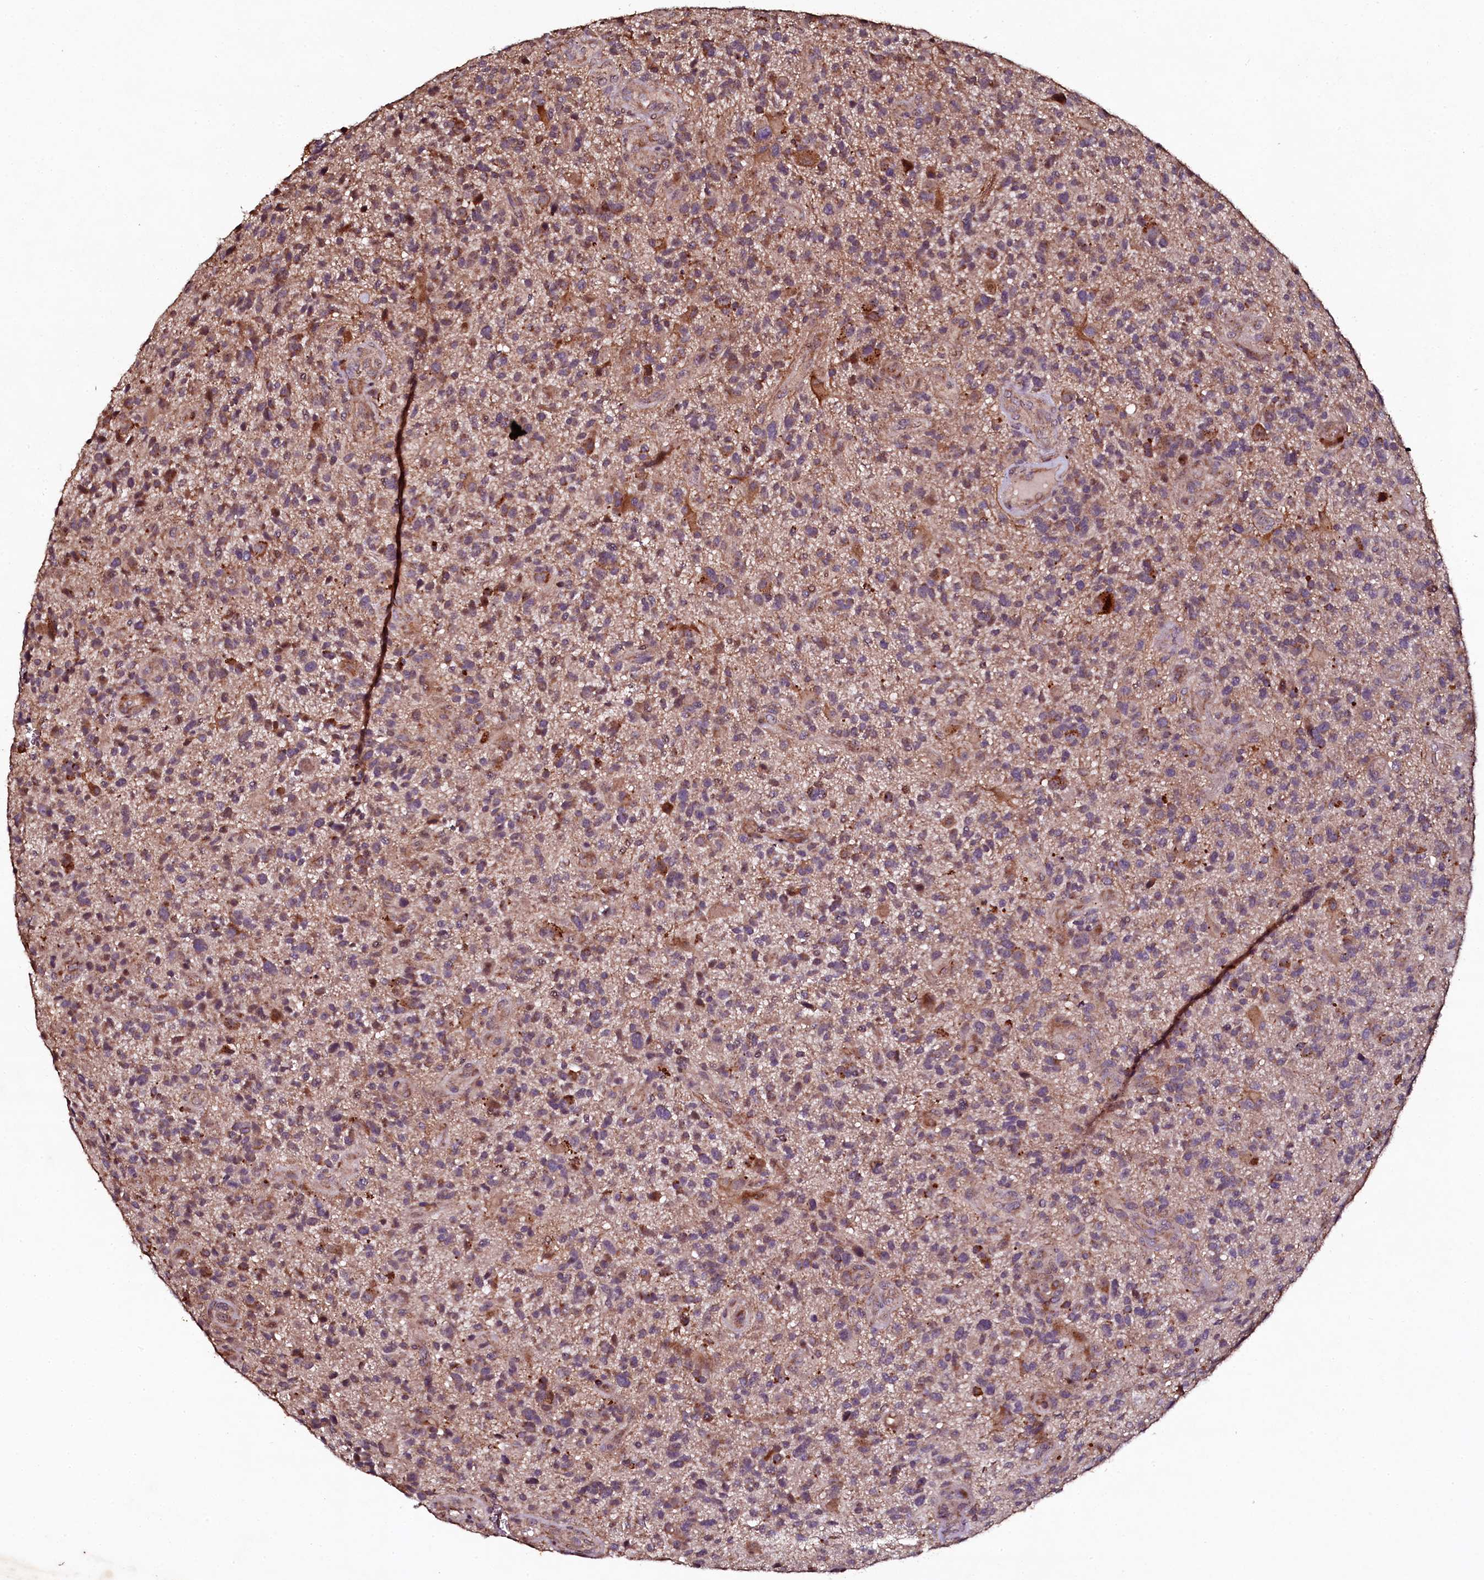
{"staining": {"intensity": "moderate", "quantity": "25%-75%", "location": "cytoplasmic/membranous"}, "tissue": "glioma", "cell_type": "Tumor cells", "image_type": "cancer", "snomed": [{"axis": "morphology", "description": "Glioma, malignant, High grade"}, {"axis": "topography", "description": "Brain"}], "caption": "Protein staining of glioma tissue displays moderate cytoplasmic/membranous staining in approximately 25%-75% of tumor cells.", "gene": "SEC24C", "patient": {"sex": "male", "age": 47}}